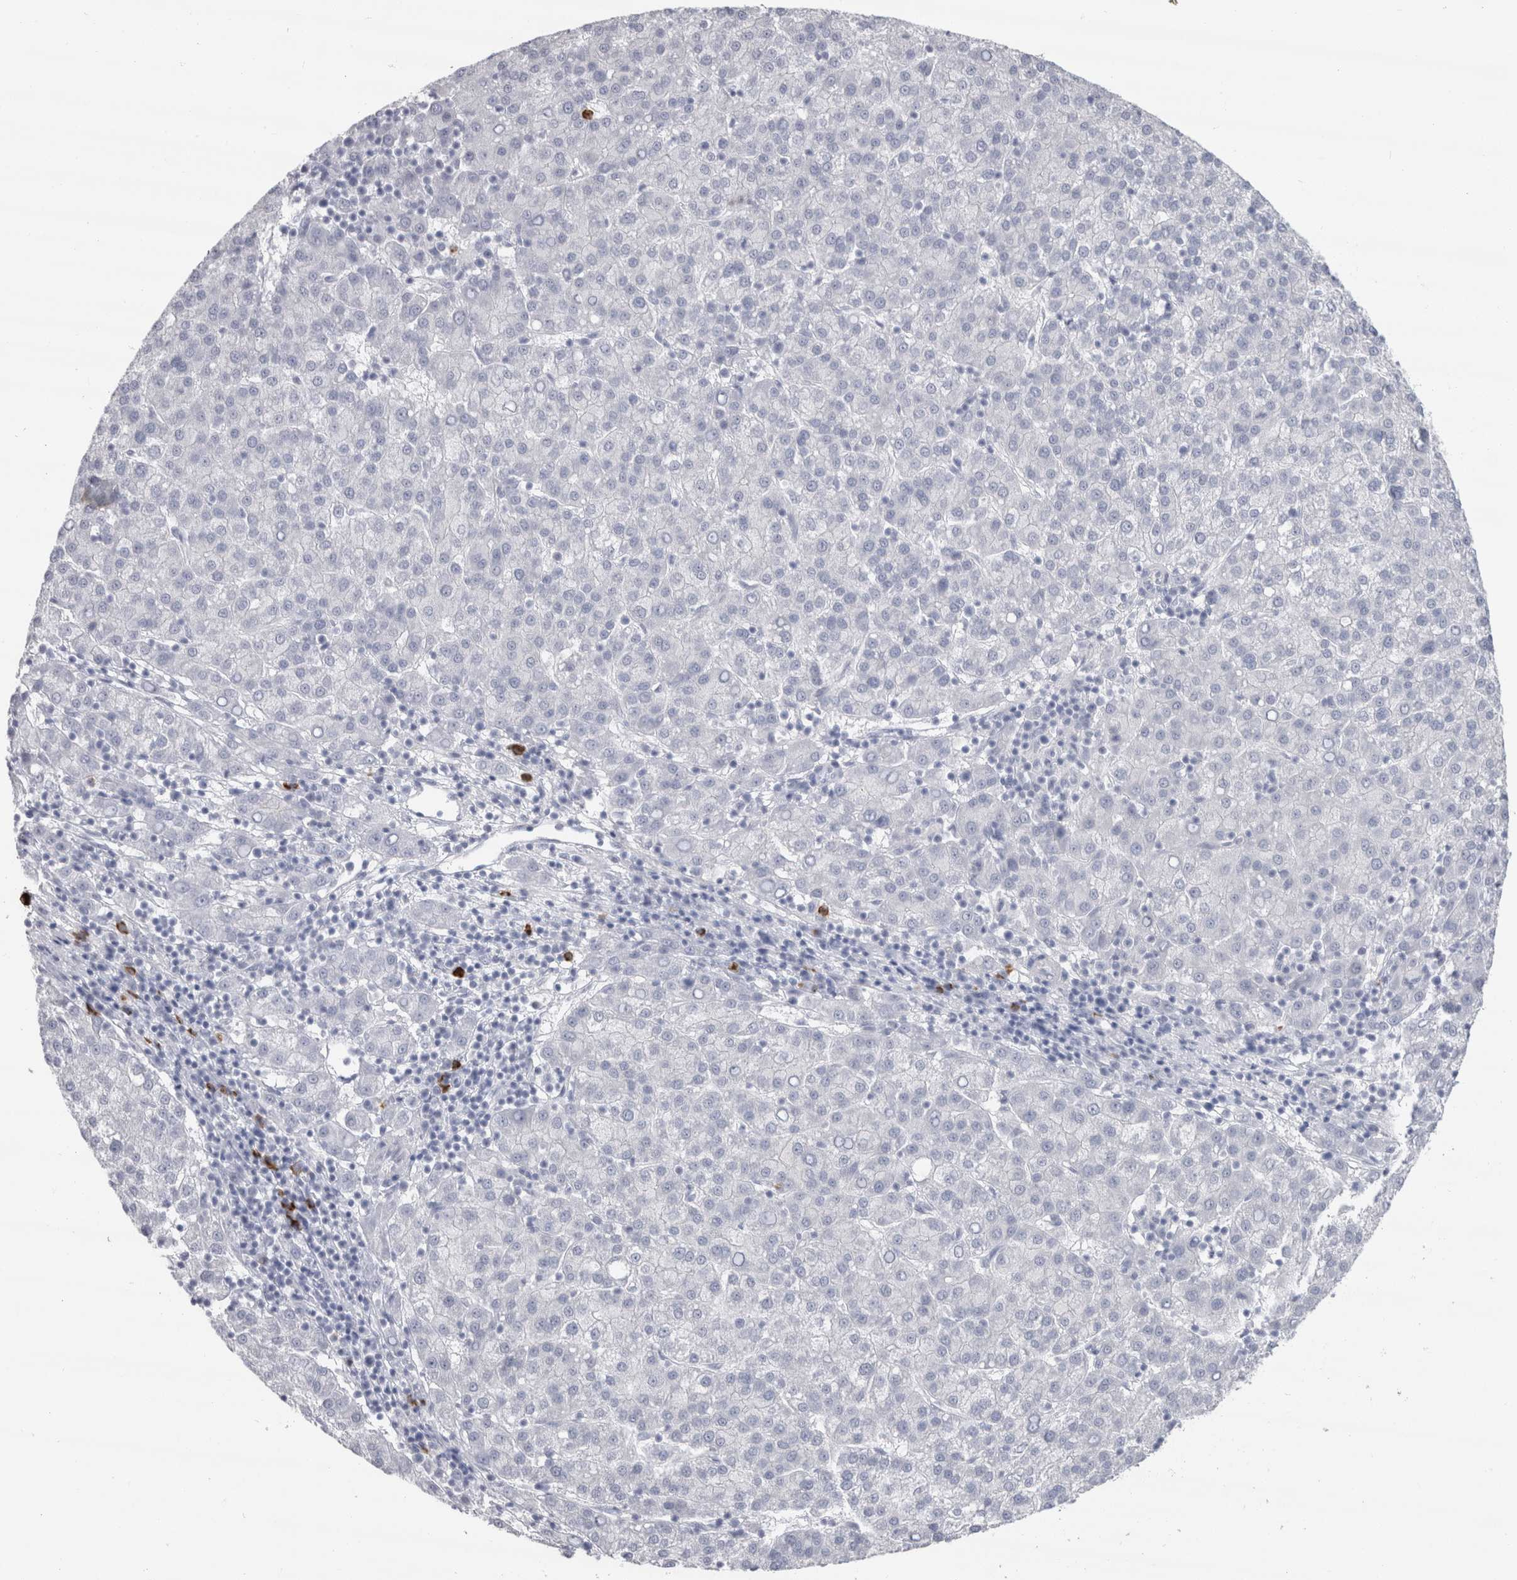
{"staining": {"intensity": "negative", "quantity": "none", "location": "none"}, "tissue": "liver cancer", "cell_type": "Tumor cells", "image_type": "cancer", "snomed": [{"axis": "morphology", "description": "Carcinoma, Hepatocellular, NOS"}, {"axis": "topography", "description": "Liver"}], "caption": "High power microscopy image of an immunohistochemistry micrograph of liver cancer (hepatocellular carcinoma), revealing no significant positivity in tumor cells.", "gene": "CDH17", "patient": {"sex": "female", "age": 58}}